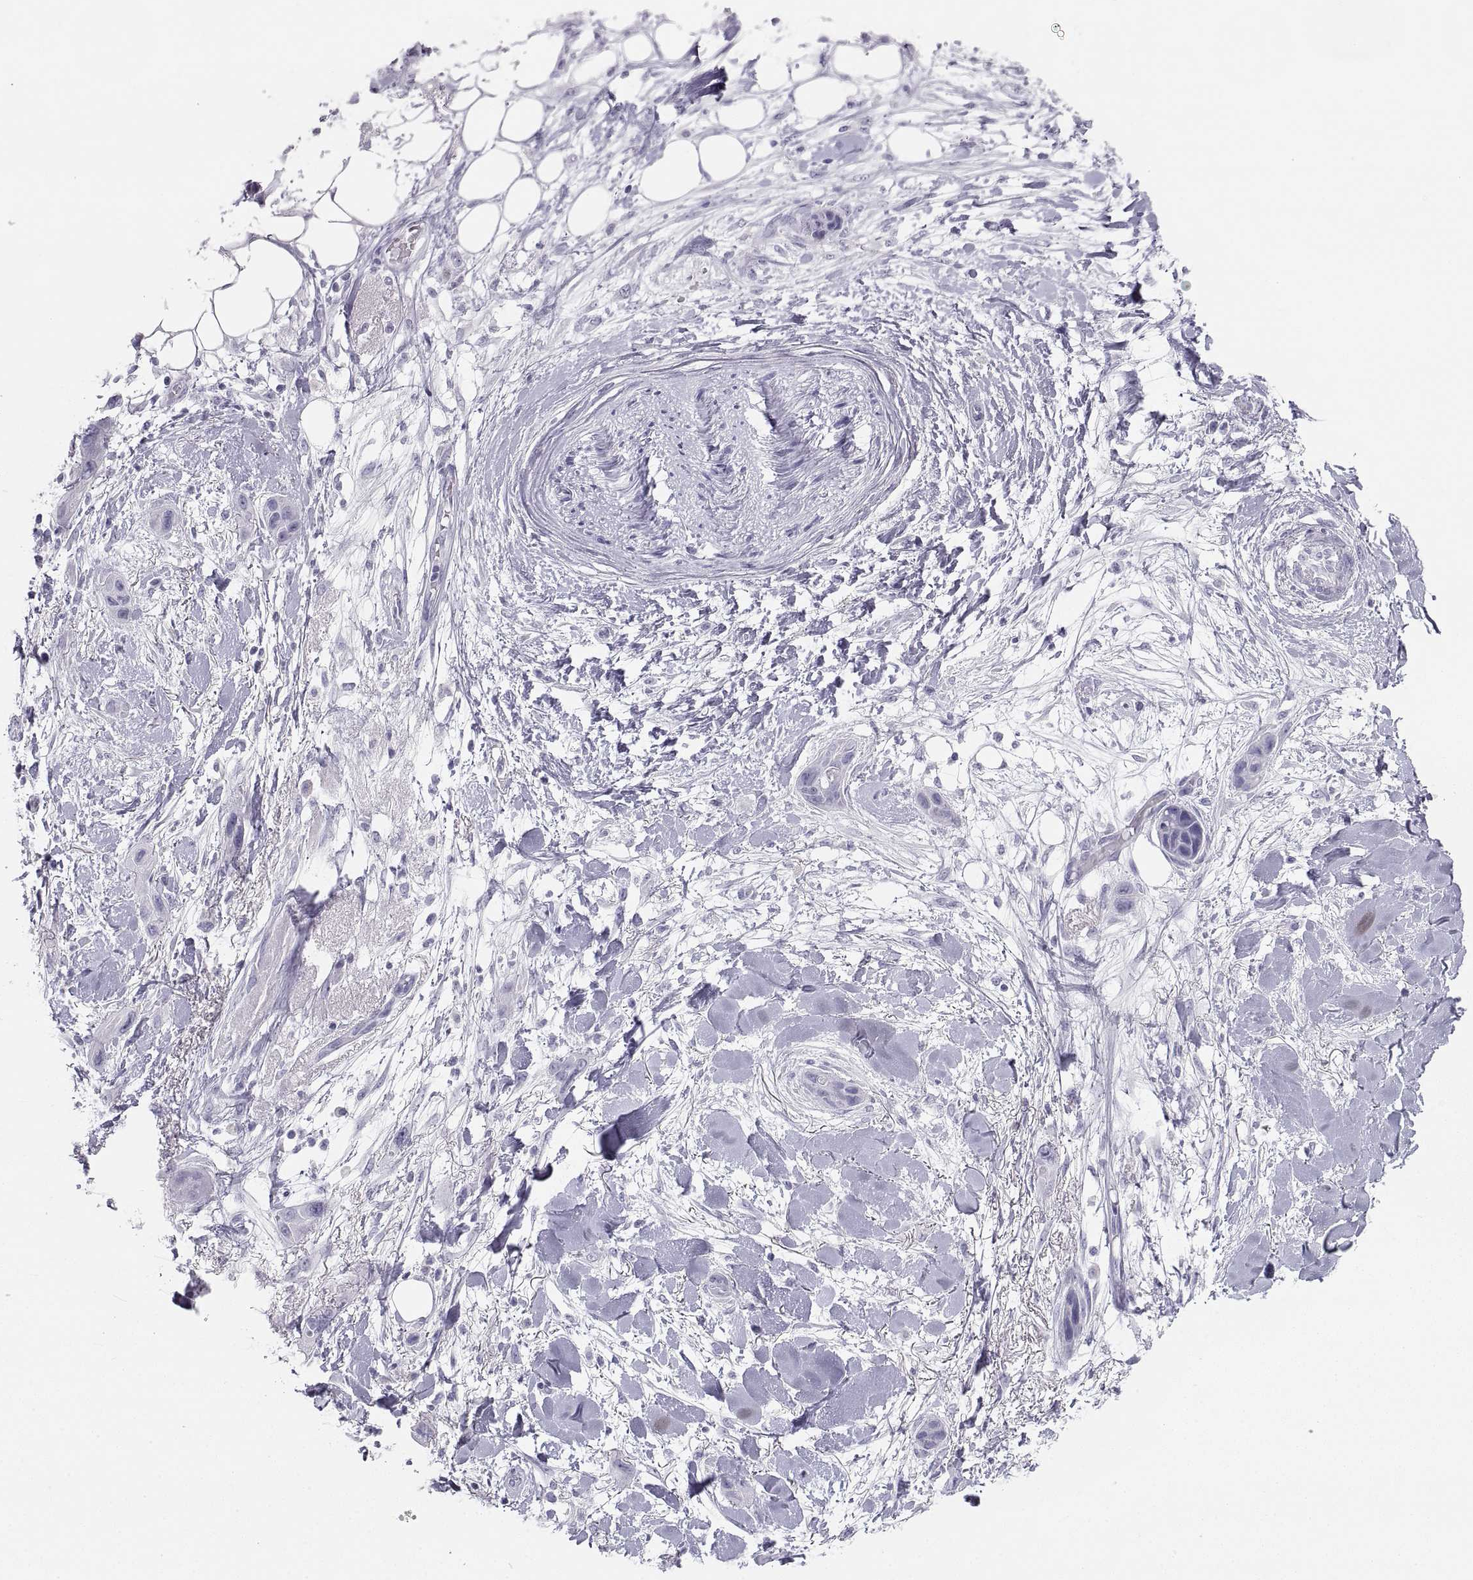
{"staining": {"intensity": "negative", "quantity": "none", "location": "none"}, "tissue": "skin cancer", "cell_type": "Tumor cells", "image_type": "cancer", "snomed": [{"axis": "morphology", "description": "Squamous cell carcinoma, NOS"}, {"axis": "topography", "description": "Skin"}], "caption": "Immunohistochemical staining of skin squamous cell carcinoma displays no significant staining in tumor cells.", "gene": "SEMG1", "patient": {"sex": "male", "age": 79}}